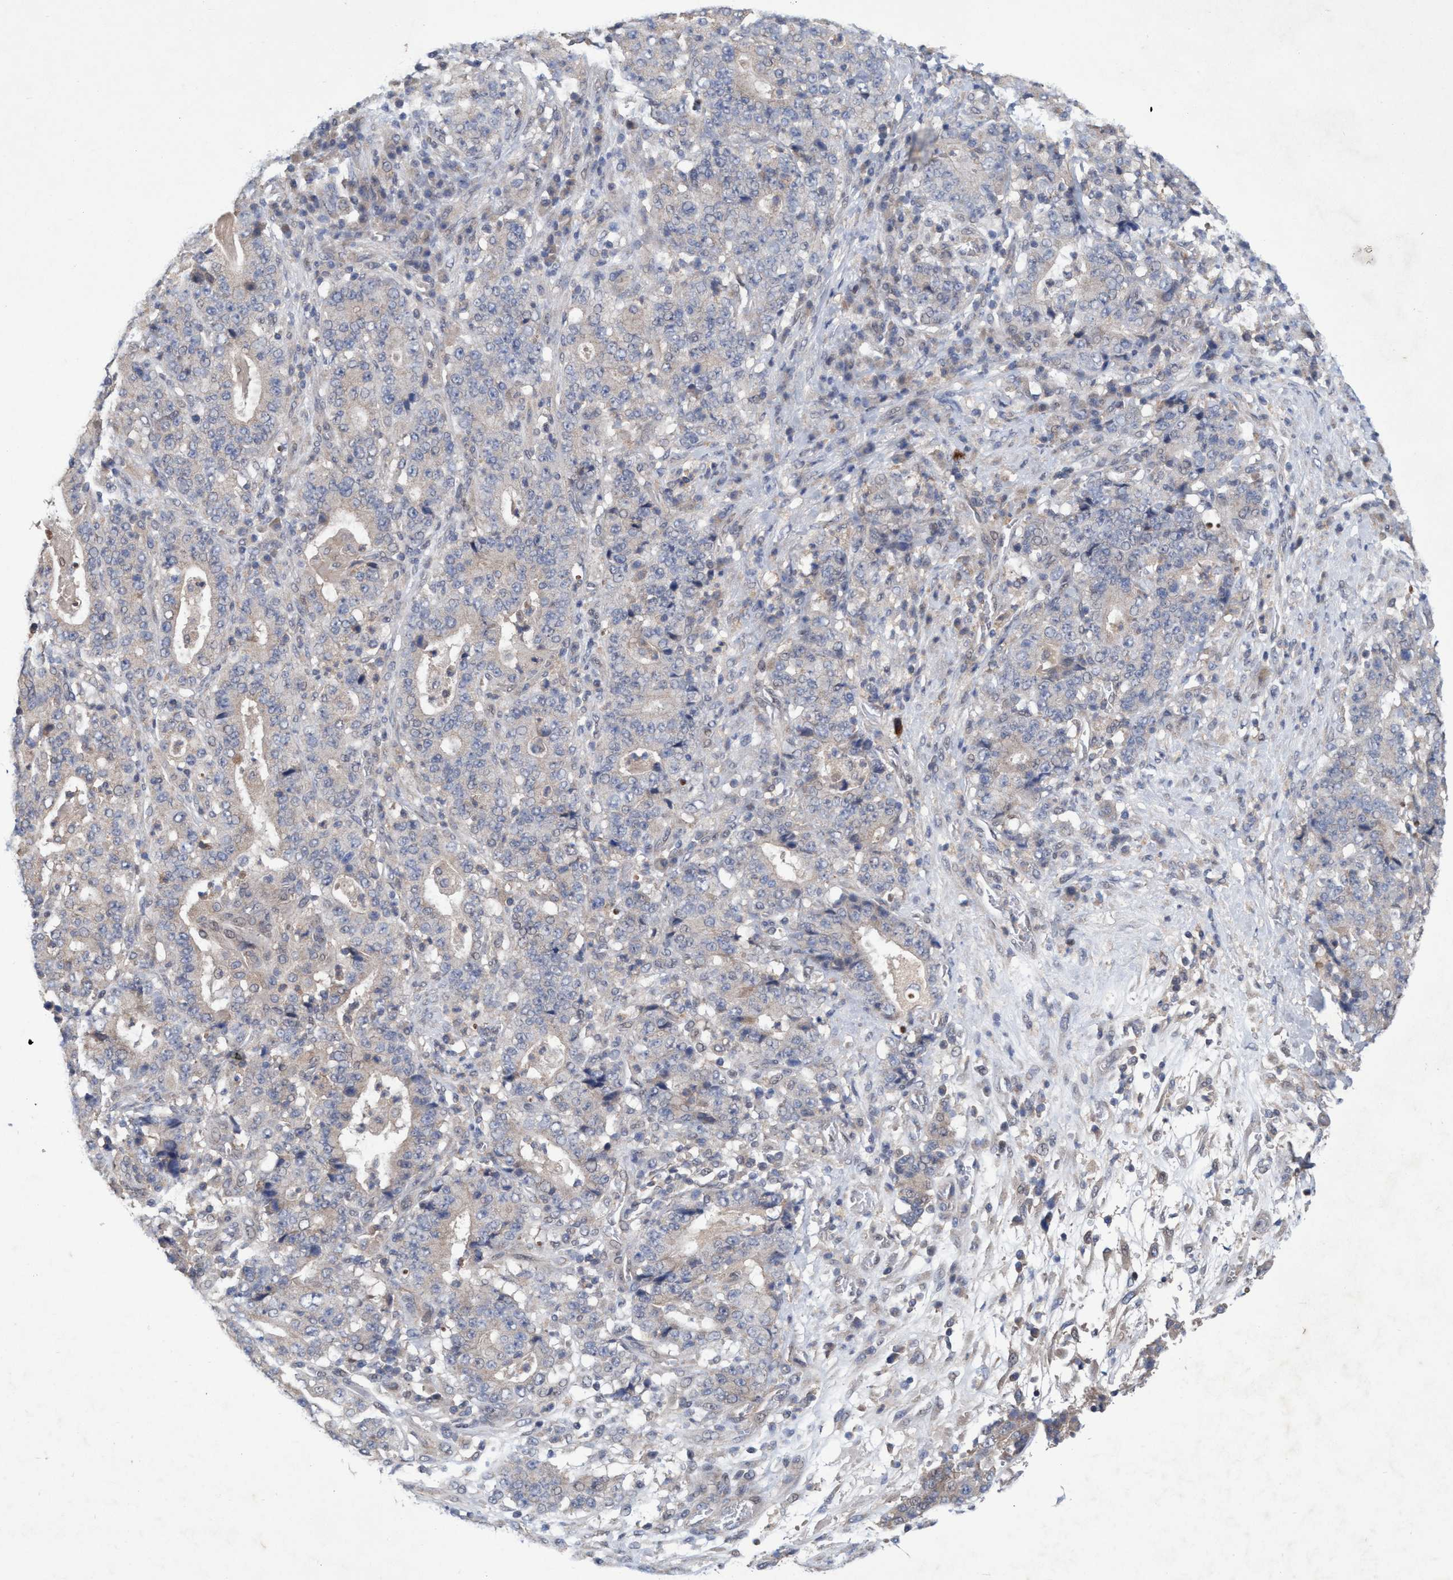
{"staining": {"intensity": "negative", "quantity": "none", "location": "none"}, "tissue": "stomach cancer", "cell_type": "Tumor cells", "image_type": "cancer", "snomed": [{"axis": "morphology", "description": "Normal tissue, NOS"}, {"axis": "morphology", "description": "Adenocarcinoma, NOS"}, {"axis": "topography", "description": "Stomach, upper"}, {"axis": "topography", "description": "Stomach"}], "caption": "This is an IHC photomicrograph of stomach cancer (adenocarcinoma). There is no expression in tumor cells.", "gene": "ZNF677", "patient": {"sex": "male", "age": 59}}